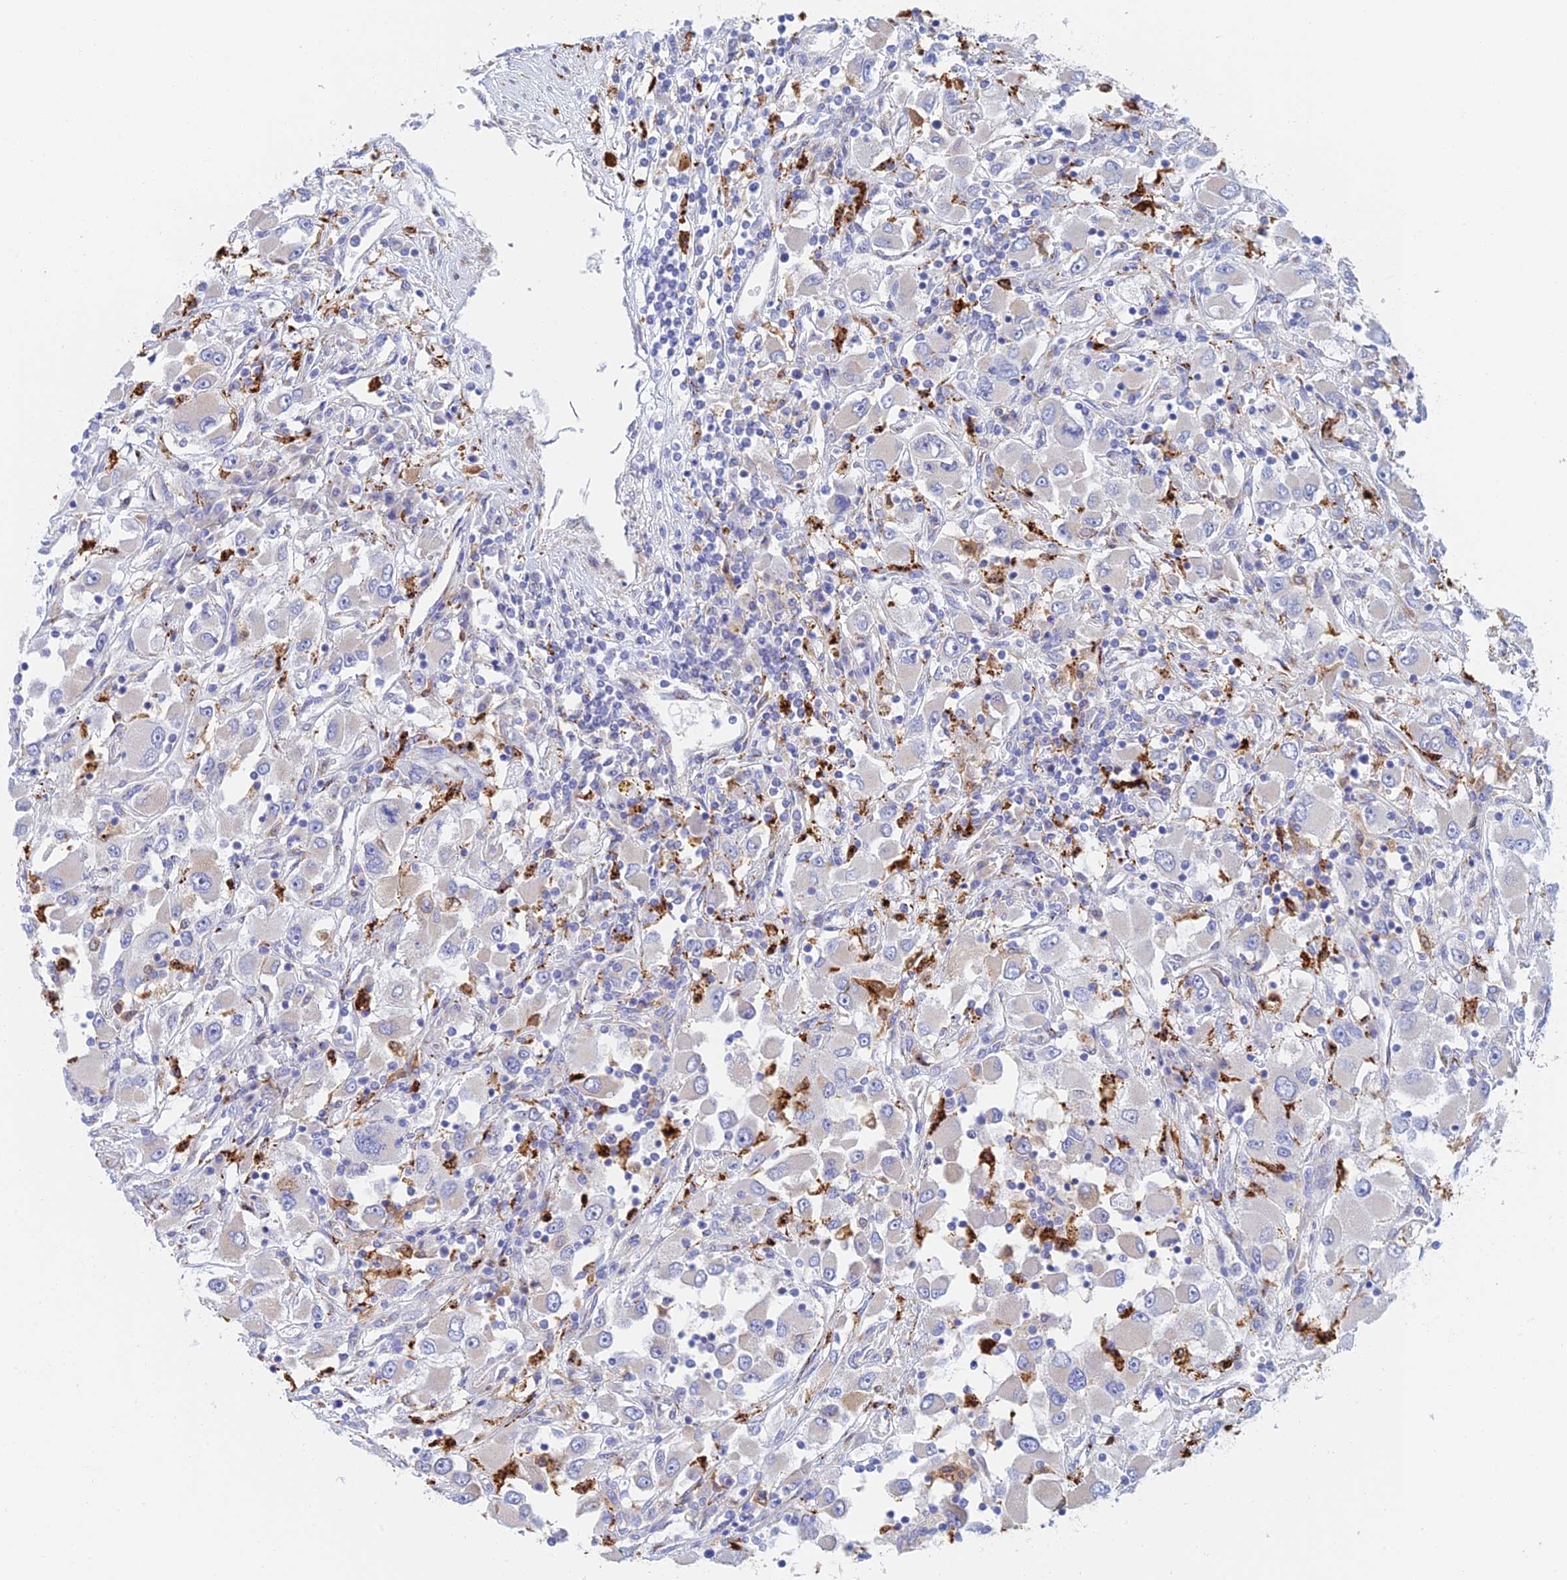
{"staining": {"intensity": "negative", "quantity": "none", "location": "none"}, "tissue": "renal cancer", "cell_type": "Tumor cells", "image_type": "cancer", "snomed": [{"axis": "morphology", "description": "Adenocarcinoma, NOS"}, {"axis": "topography", "description": "Kidney"}], "caption": "Immunohistochemistry (IHC) image of human renal cancer stained for a protein (brown), which demonstrates no staining in tumor cells. (Stains: DAB (3,3'-diaminobenzidine) IHC with hematoxylin counter stain, Microscopy: brightfield microscopy at high magnification).", "gene": "SLC24A3", "patient": {"sex": "female", "age": 52}}